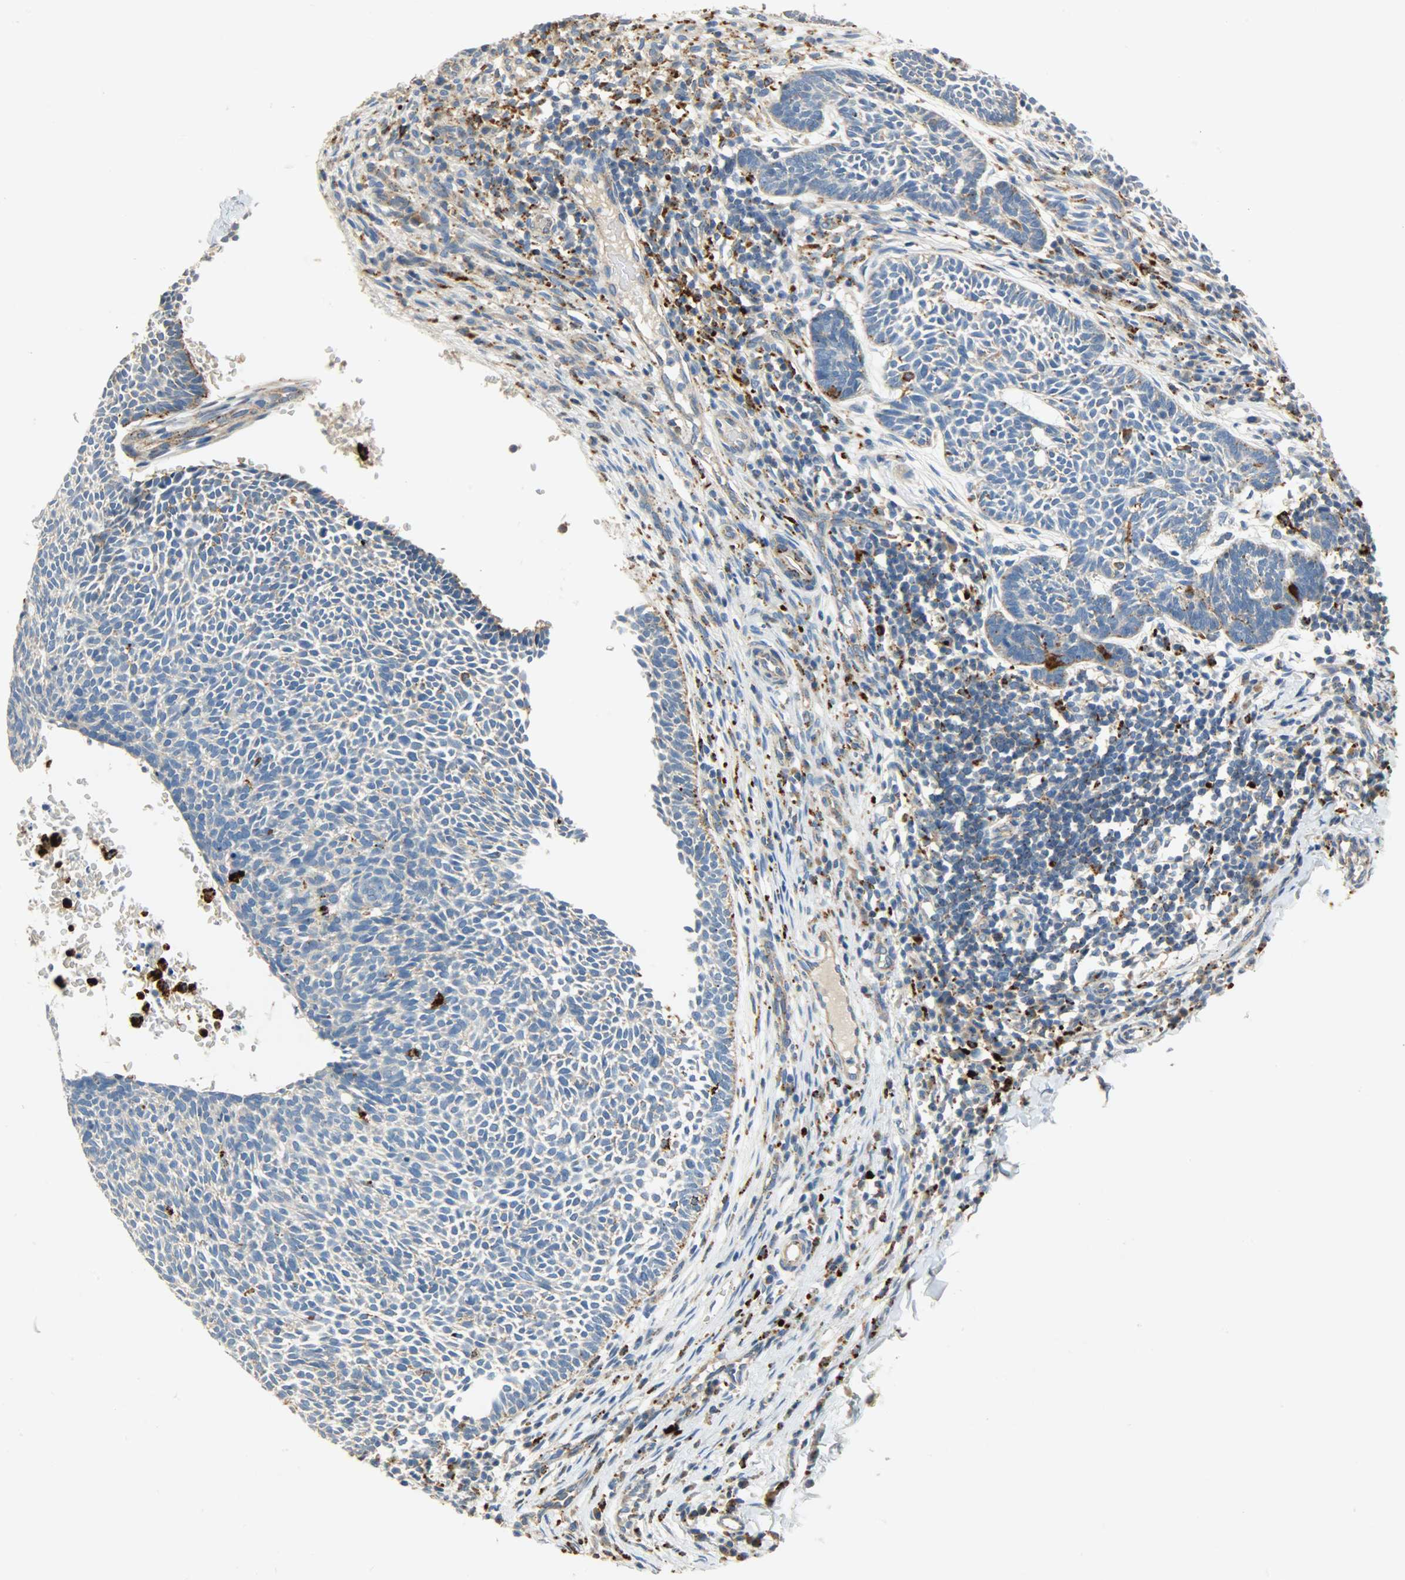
{"staining": {"intensity": "moderate", "quantity": "25%-75%", "location": "cytoplasmic/membranous"}, "tissue": "skin cancer", "cell_type": "Tumor cells", "image_type": "cancer", "snomed": [{"axis": "morphology", "description": "Normal tissue, NOS"}, {"axis": "morphology", "description": "Basal cell carcinoma"}, {"axis": "topography", "description": "Skin"}], "caption": "Immunohistochemistry (IHC) photomicrograph of basal cell carcinoma (skin) stained for a protein (brown), which demonstrates medium levels of moderate cytoplasmic/membranous positivity in approximately 25%-75% of tumor cells.", "gene": "ASAH1", "patient": {"sex": "male", "age": 87}}